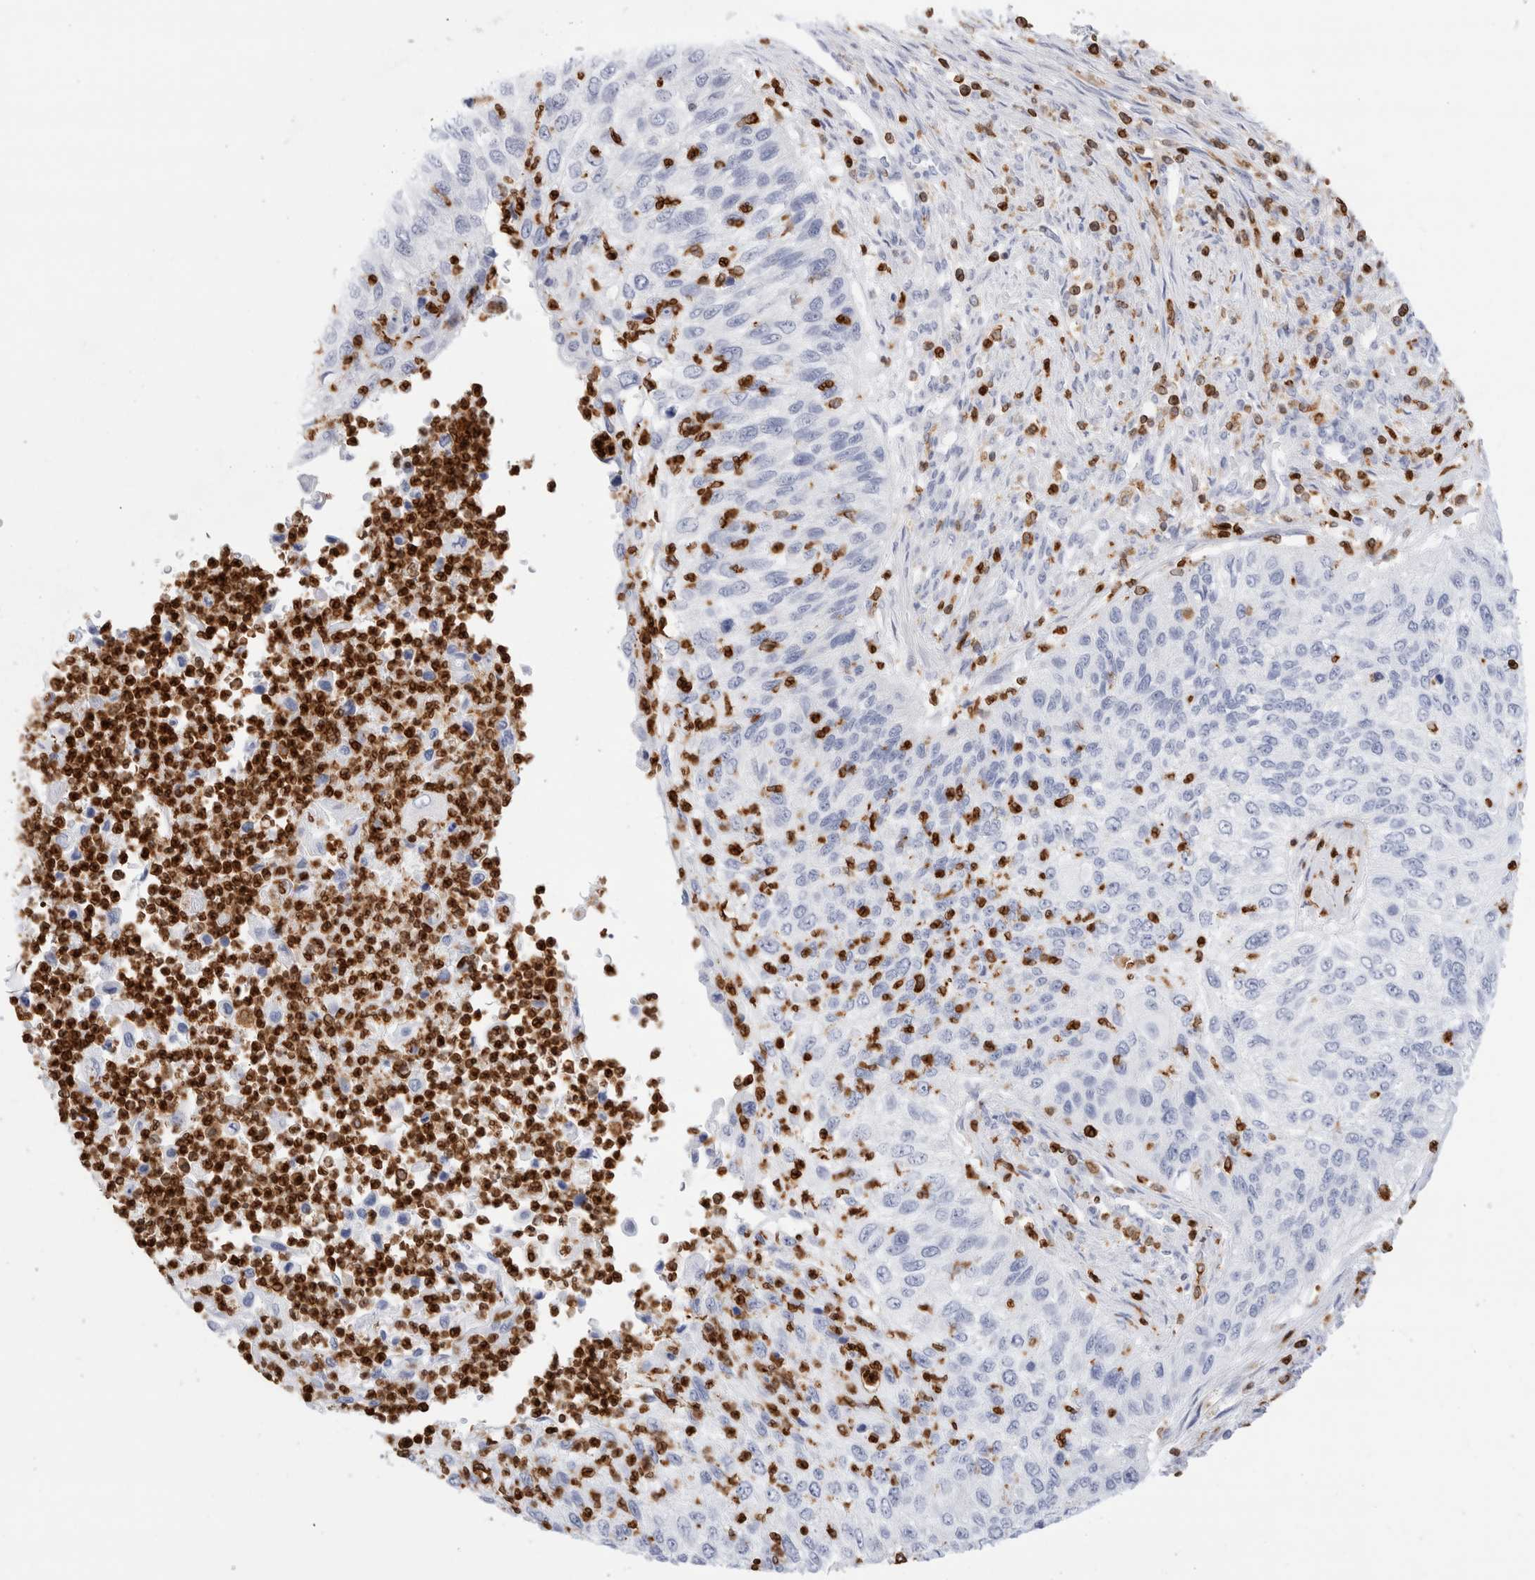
{"staining": {"intensity": "negative", "quantity": "none", "location": "none"}, "tissue": "urothelial cancer", "cell_type": "Tumor cells", "image_type": "cancer", "snomed": [{"axis": "morphology", "description": "Urothelial carcinoma, High grade"}, {"axis": "topography", "description": "Urinary bladder"}], "caption": "Tumor cells show no significant positivity in urothelial carcinoma (high-grade).", "gene": "ALOX5AP", "patient": {"sex": "female", "age": 60}}